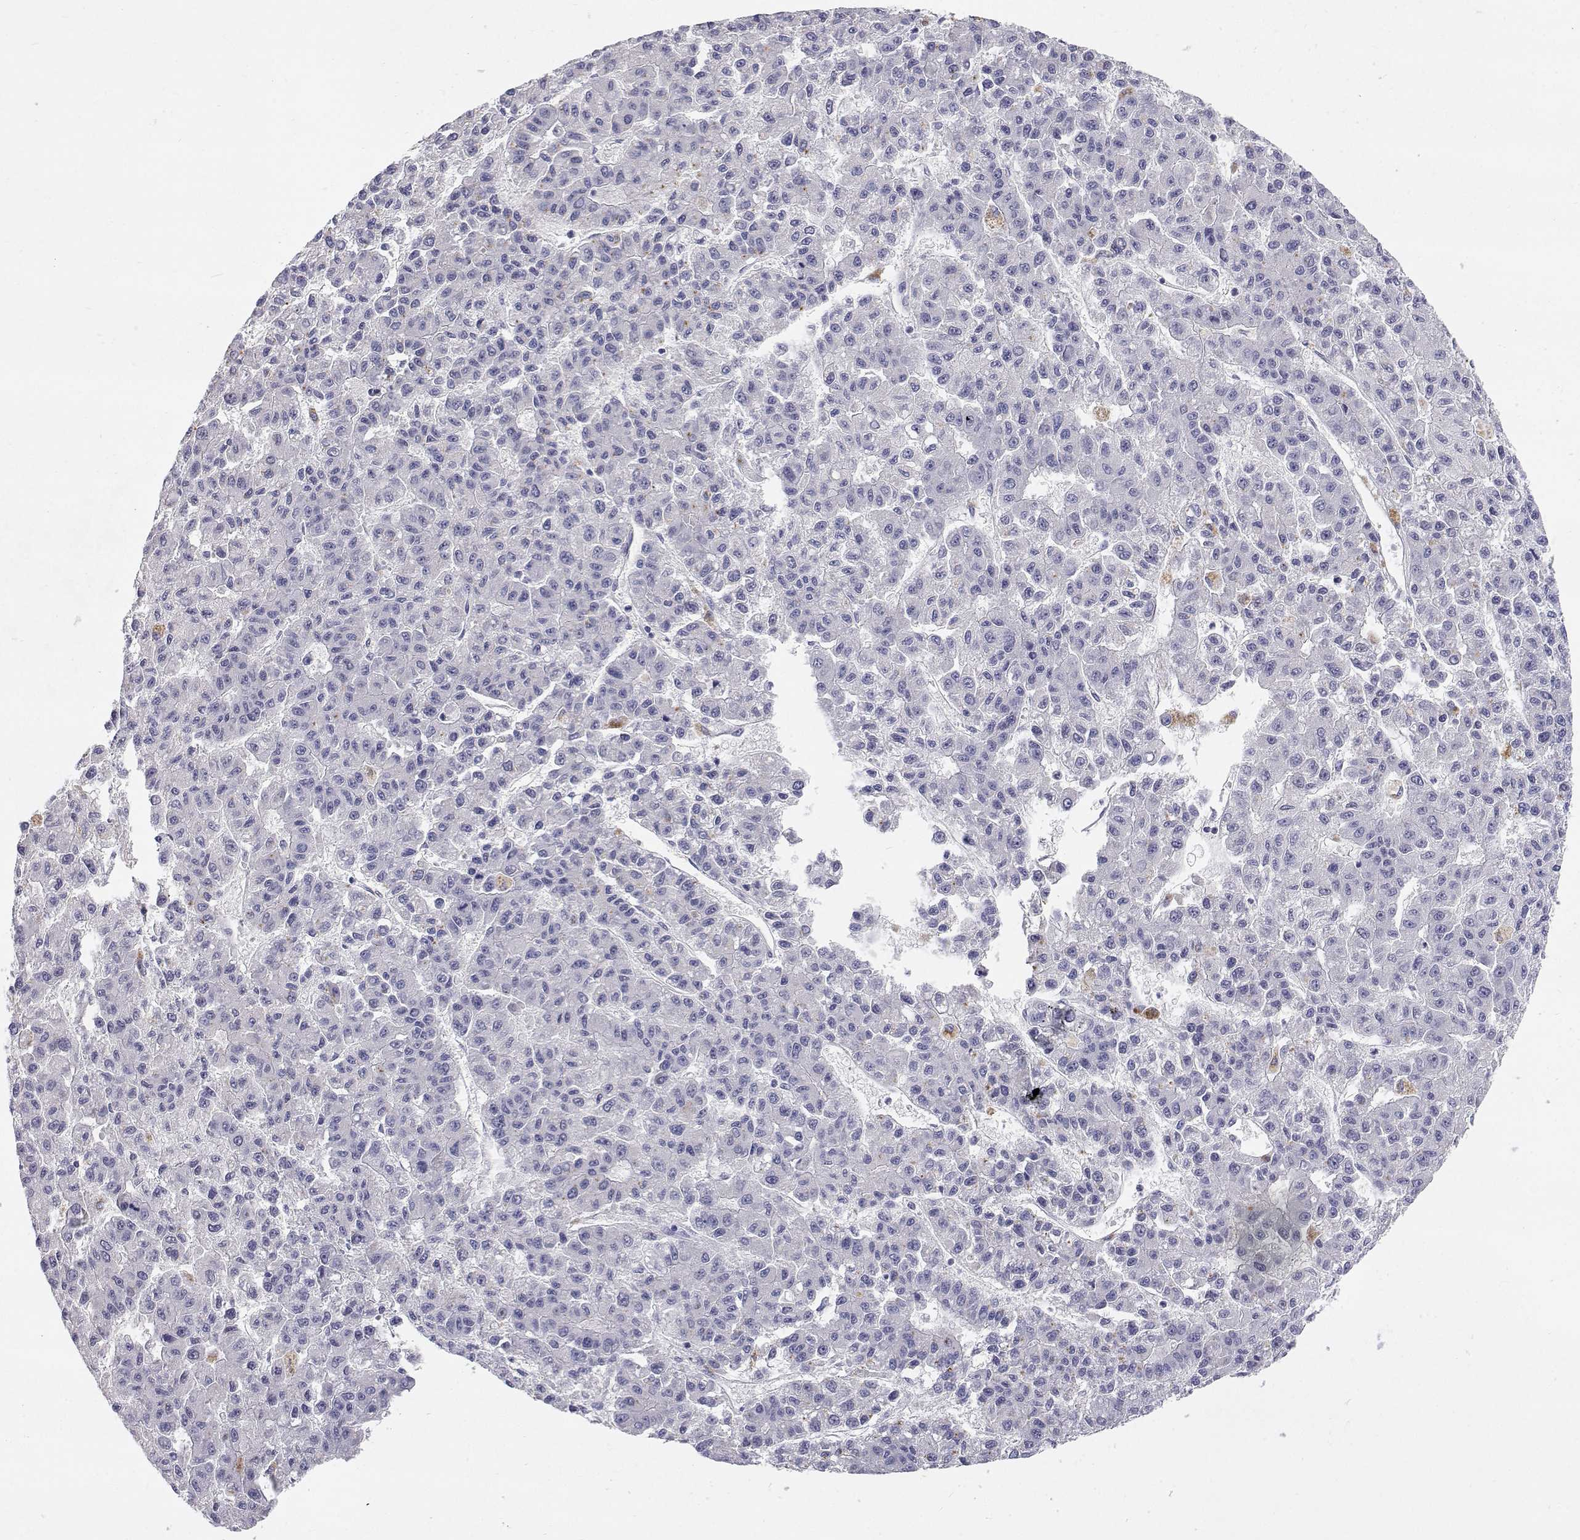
{"staining": {"intensity": "negative", "quantity": "none", "location": "none"}, "tissue": "liver cancer", "cell_type": "Tumor cells", "image_type": "cancer", "snomed": [{"axis": "morphology", "description": "Carcinoma, Hepatocellular, NOS"}, {"axis": "topography", "description": "Liver"}], "caption": "Immunohistochemistry (IHC) of human liver hepatocellular carcinoma displays no staining in tumor cells. (Stains: DAB IHC with hematoxylin counter stain, Microscopy: brightfield microscopy at high magnification).", "gene": "NCR2", "patient": {"sex": "male", "age": 70}}